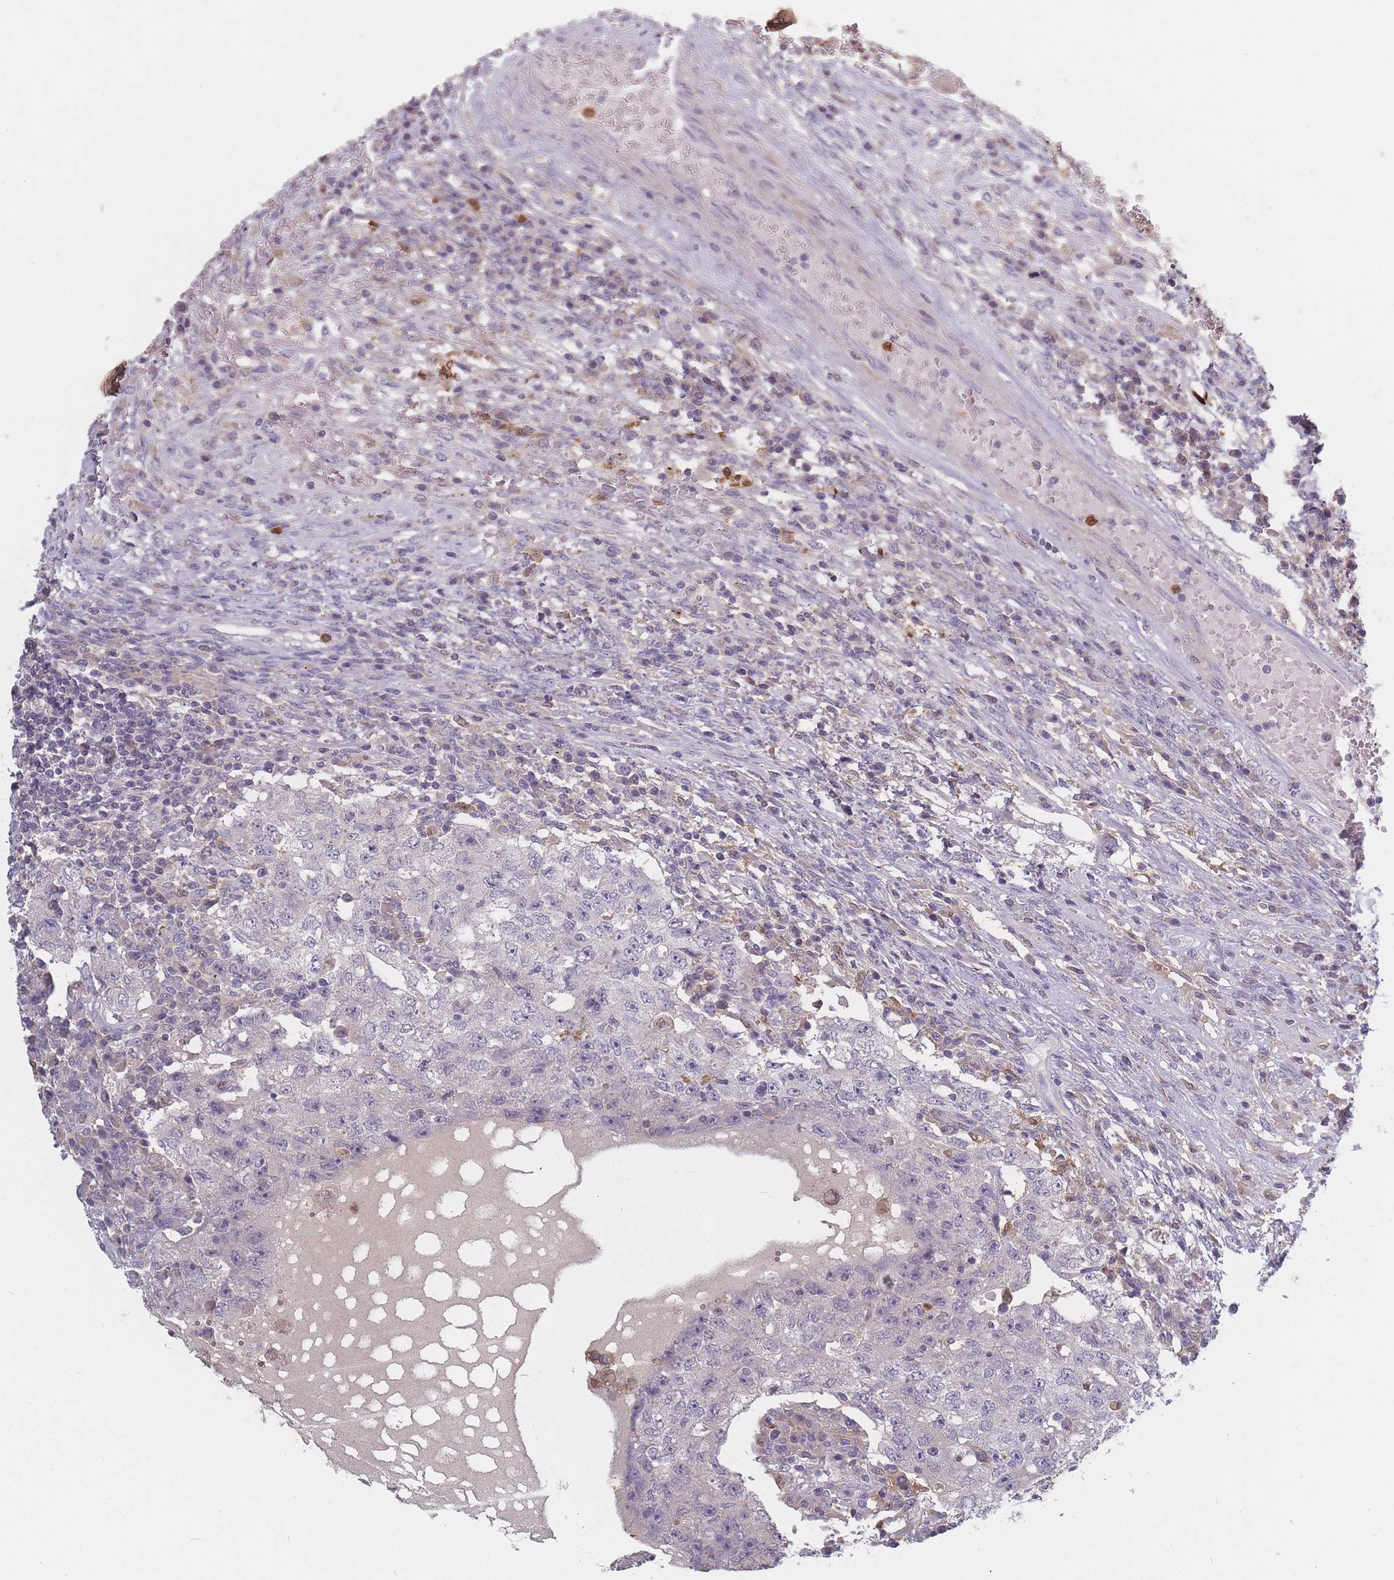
{"staining": {"intensity": "negative", "quantity": "none", "location": "none"}, "tissue": "testis cancer", "cell_type": "Tumor cells", "image_type": "cancer", "snomed": [{"axis": "morphology", "description": "Carcinoma, Embryonal, NOS"}, {"axis": "topography", "description": "Testis"}], "caption": "Immunohistochemistry (IHC) of testis cancer demonstrates no expression in tumor cells. The staining was performed using DAB to visualize the protein expression in brown, while the nuclei were stained in blue with hematoxylin (Magnification: 20x).", "gene": "BST1", "patient": {"sex": "male", "age": 26}}